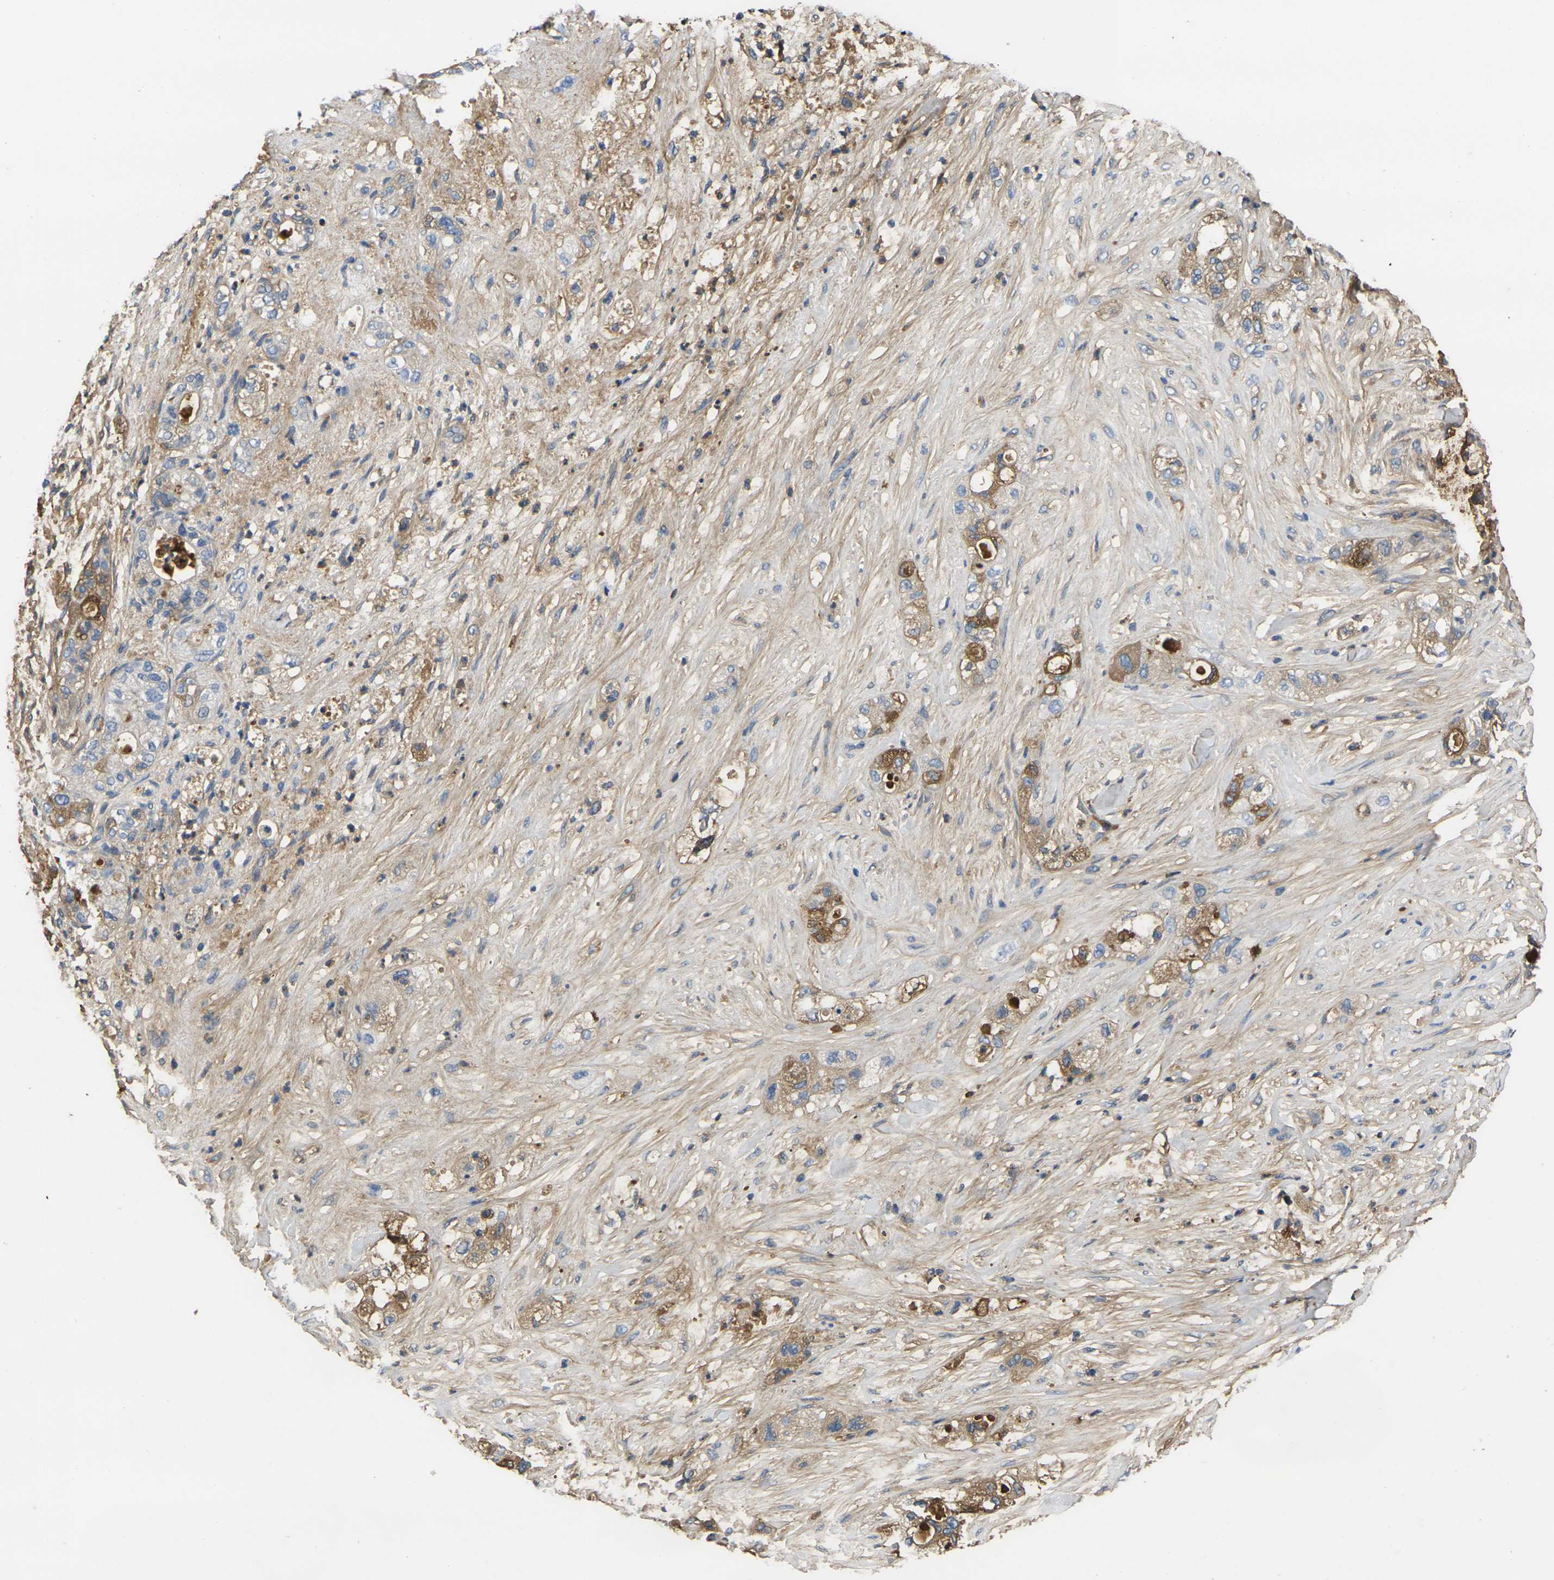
{"staining": {"intensity": "moderate", "quantity": "25%-75%", "location": "cytoplasmic/membranous"}, "tissue": "pancreatic cancer", "cell_type": "Tumor cells", "image_type": "cancer", "snomed": [{"axis": "morphology", "description": "Adenocarcinoma, NOS"}, {"axis": "topography", "description": "Pancreas"}], "caption": "Tumor cells display medium levels of moderate cytoplasmic/membranous positivity in about 25%-75% of cells in human adenocarcinoma (pancreatic). (Stains: DAB in brown, nuclei in blue, Microscopy: brightfield microscopy at high magnification).", "gene": "GREM2", "patient": {"sex": "female", "age": 78}}